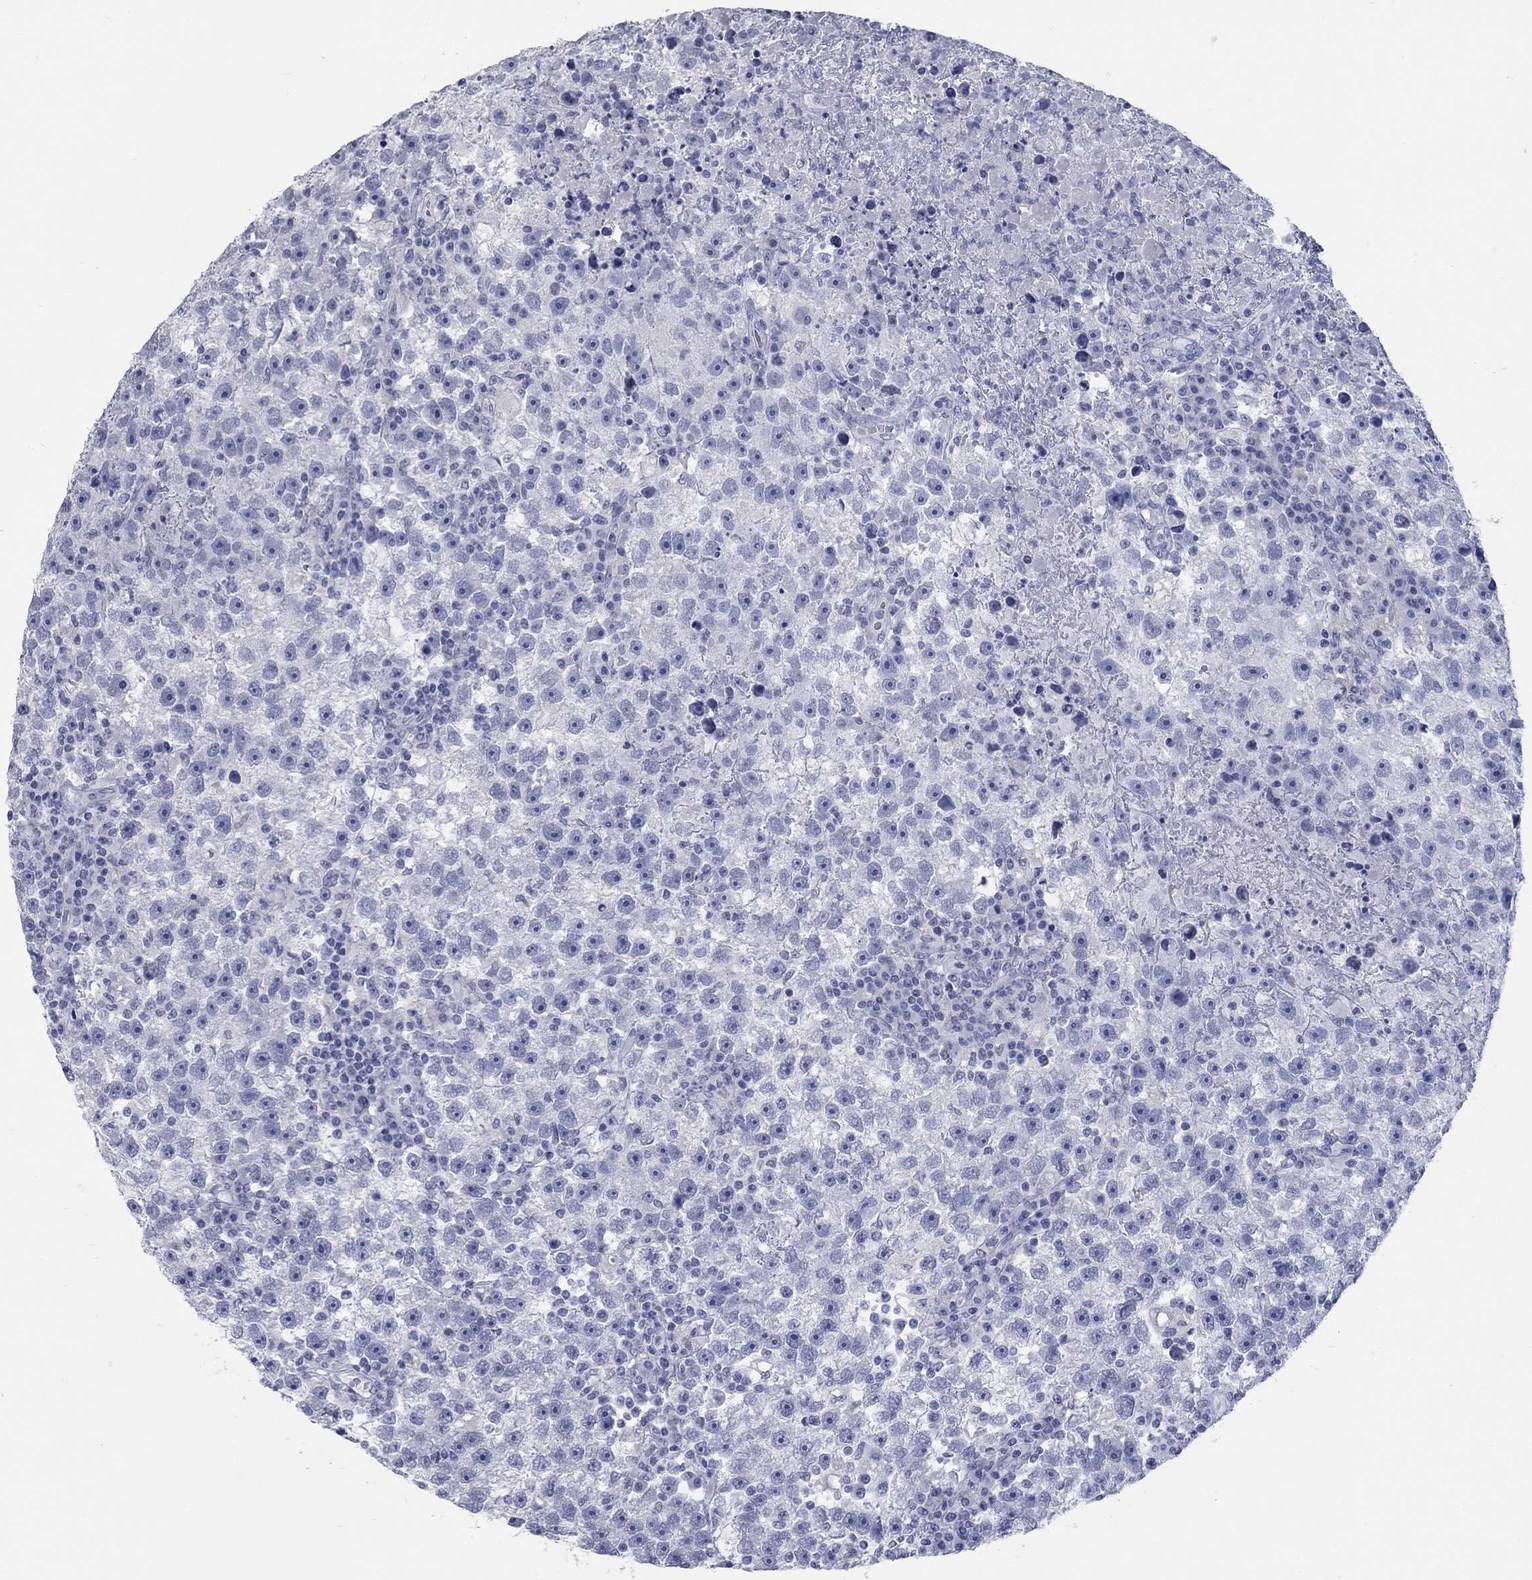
{"staining": {"intensity": "negative", "quantity": "none", "location": "none"}, "tissue": "testis cancer", "cell_type": "Tumor cells", "image_type": "cancer", "snomed": [{"axis": "morphology", "description": "Seminoma, NOS"}, {"axis": "topography", "description": "Testis"}], "caption": "An immunohistochemistry photomicrograph of testis cancer (seminoma) is shown. There is no staining in tumor cells of testis cancer (seminoma). Brightfield microscopy of IHC stained with DAB (brown) and hematoxylin (blue), captured at high magnification.", "gene": "ATP6V1G2", "patient": {"sex": "male", "age": 47}}